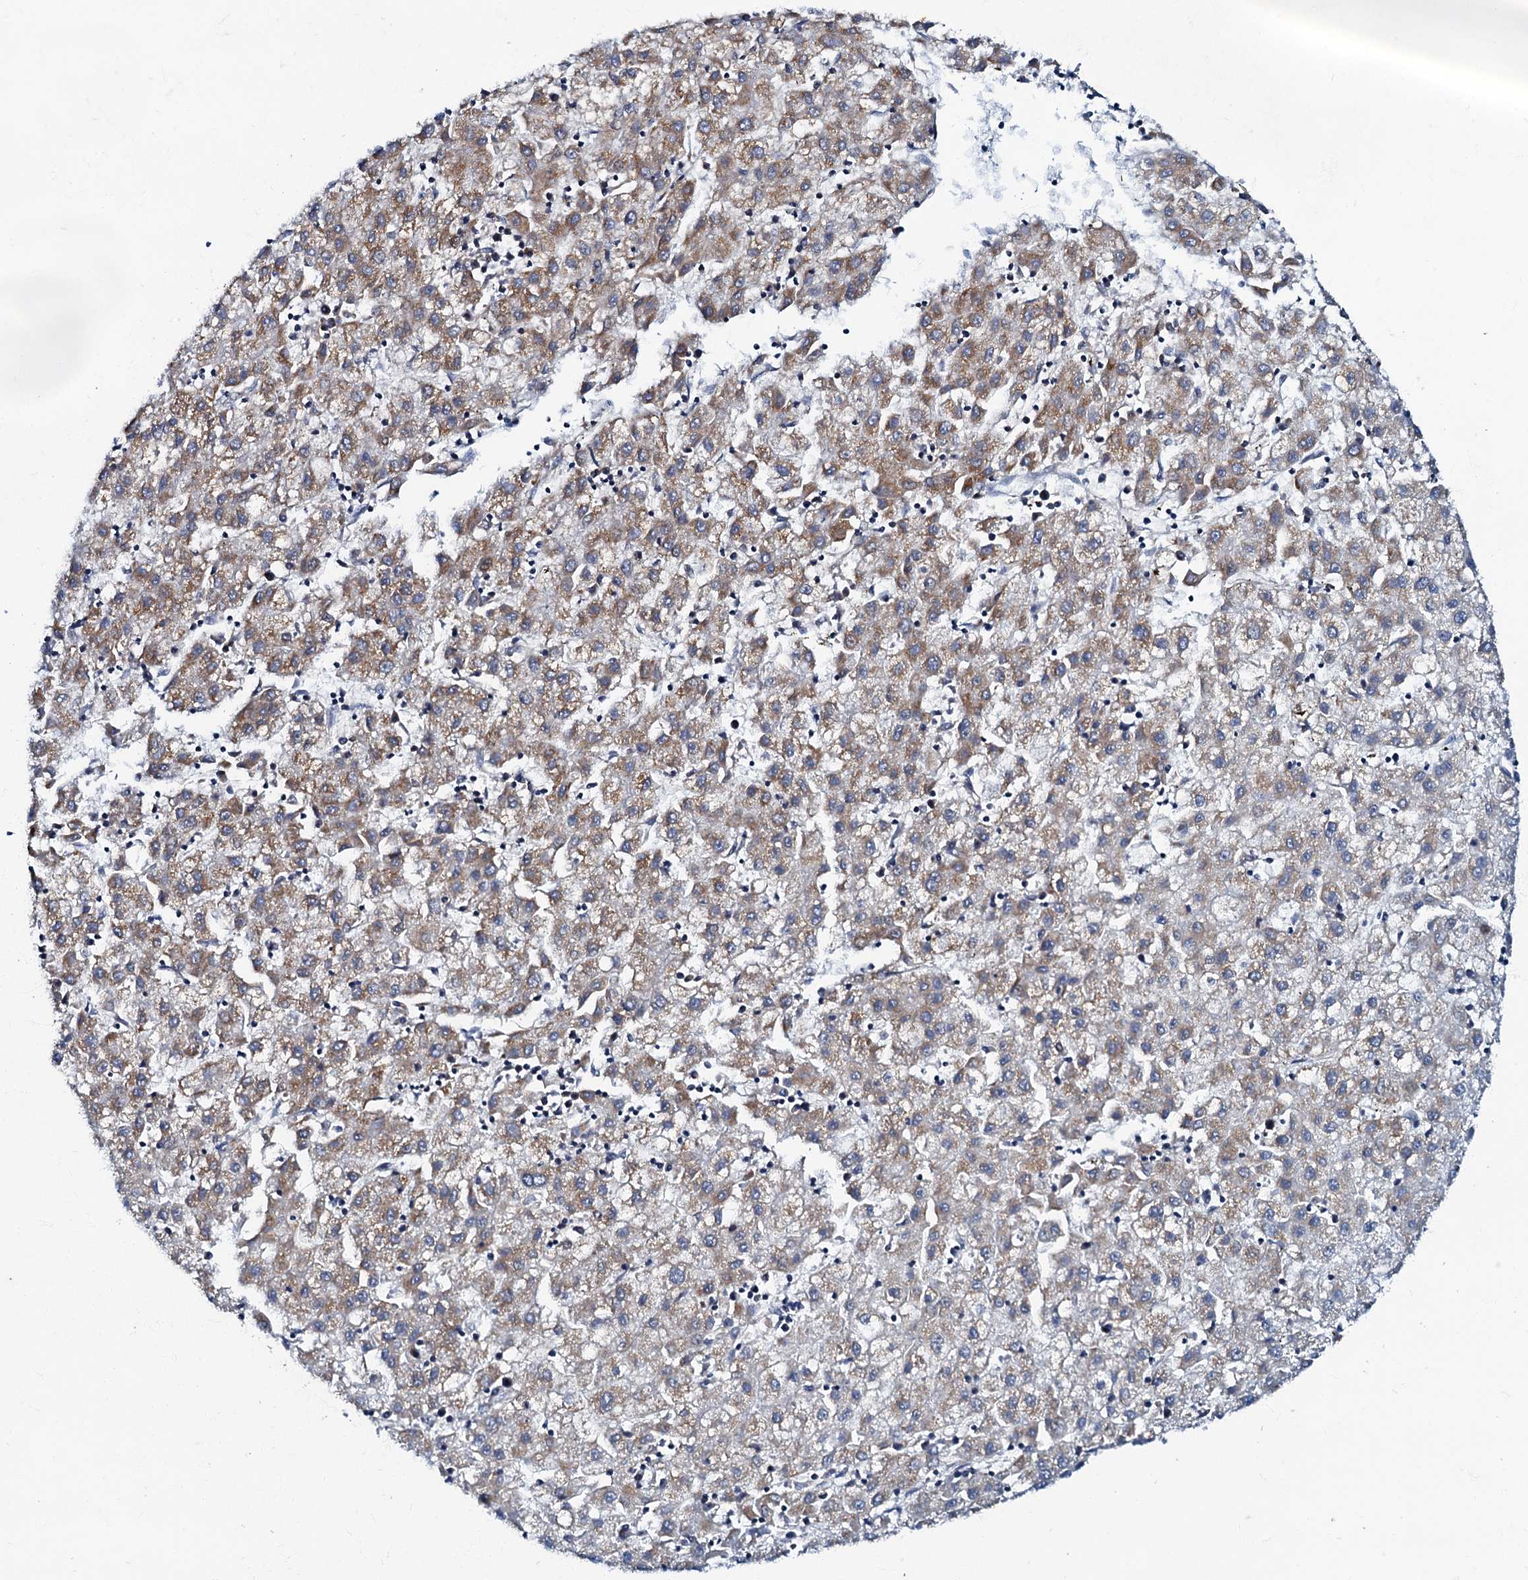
{"staining": {"intensity": "moderate", "quantity": ">75%", "location": "cytoplasmic/membranous"}, "tissue": "liver cancer", "cell_type": "Tumor cells", "image_type": "cancer", "snomed": [{"axis": "morphology", "description": "Carcinoma, Hepatocellular, NOS"}, {"axis": "topography", "description": "Liver"}], "caption": "This is an image of IHC staining of liver cancer, which shows moderate positivity in the cytoplasmic/membranous of tumor cells.", "gene": "MRPL51", "patient": {"sex": "male", "age": 72}}